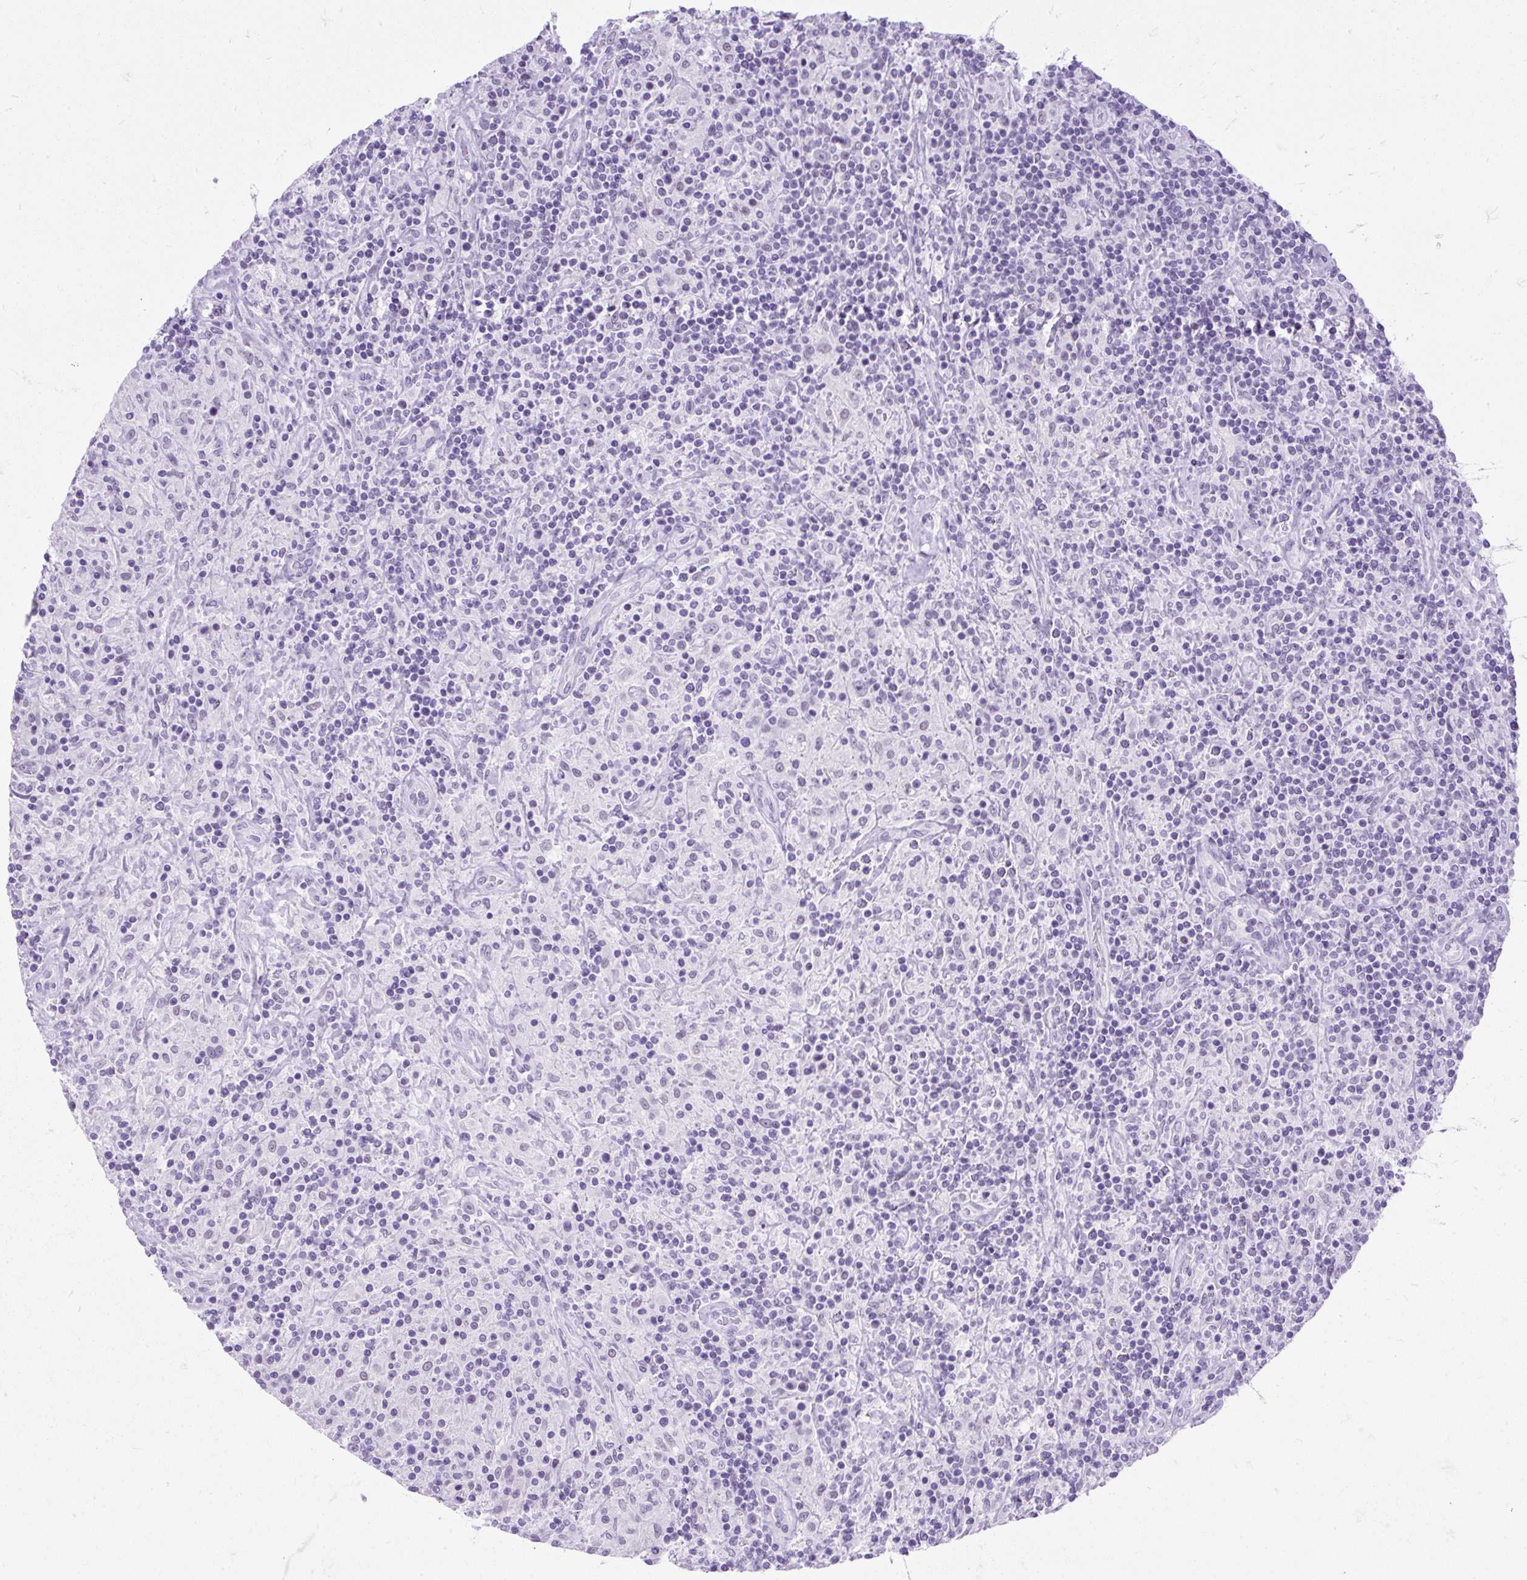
{"staining": {"intensity": "negative", "quantity": "none", "location": "none"}, "tissue": "lymphoma", "cell_type": "Tumor cells", "image_type": "cancer", "snomed": [{"axis": "morphology", "description": "Hodgkin's disease, NOS"}, {"axis": "topography", "description": "Lymph node"}], "caption": "Tumor cells show no significant positivity in Hodgkin's disease.", "gene": "SCGB1A1", "patient": {"sex": "male", "age": 70}}